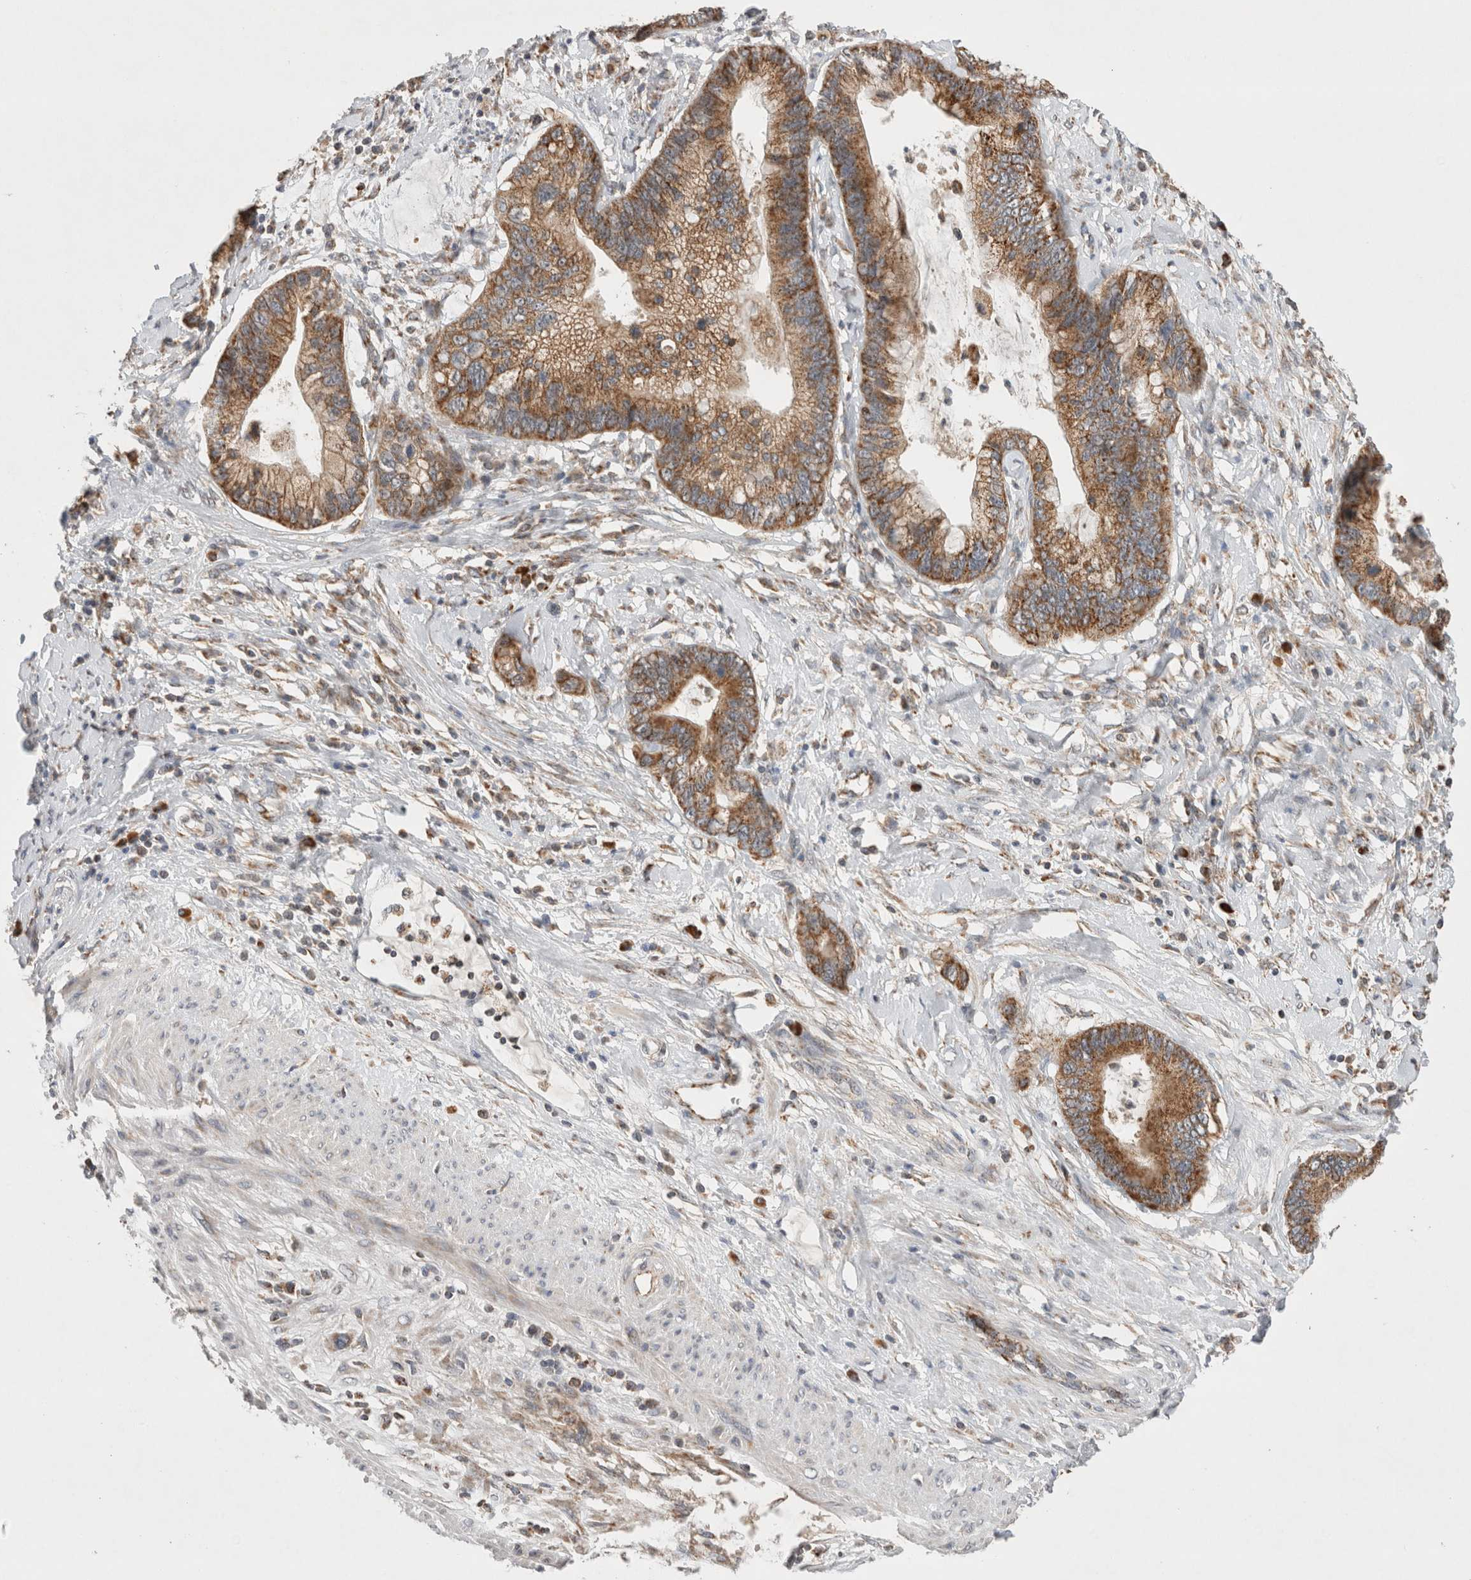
{"staining": {"intensity": "moderate", "quantity": ">75%", "location": "cytoplasmic/membranous"}, "tissue": "cervical cancer", "cell_type": "Tumor cells", "image_type": "cancer", "snomed": [{"axis": "morphology", "description": "Adenocarcinoma, NOS"}, {"axis": "topography", "description": "Cervix"}], "caption": "Tumor cells display medium levels of moderate cytoplasmic/membranous positivity in approximately >75% of cells in cervical cancer. The staining is performed using DAB (3,3'-diaminobenzidine) brown chromogen to label protein expression. The nuclei are counter-stained blue using hematoxylin.", "gene": "AMPD1", "patient": {"sex": "female", "age": 44}}